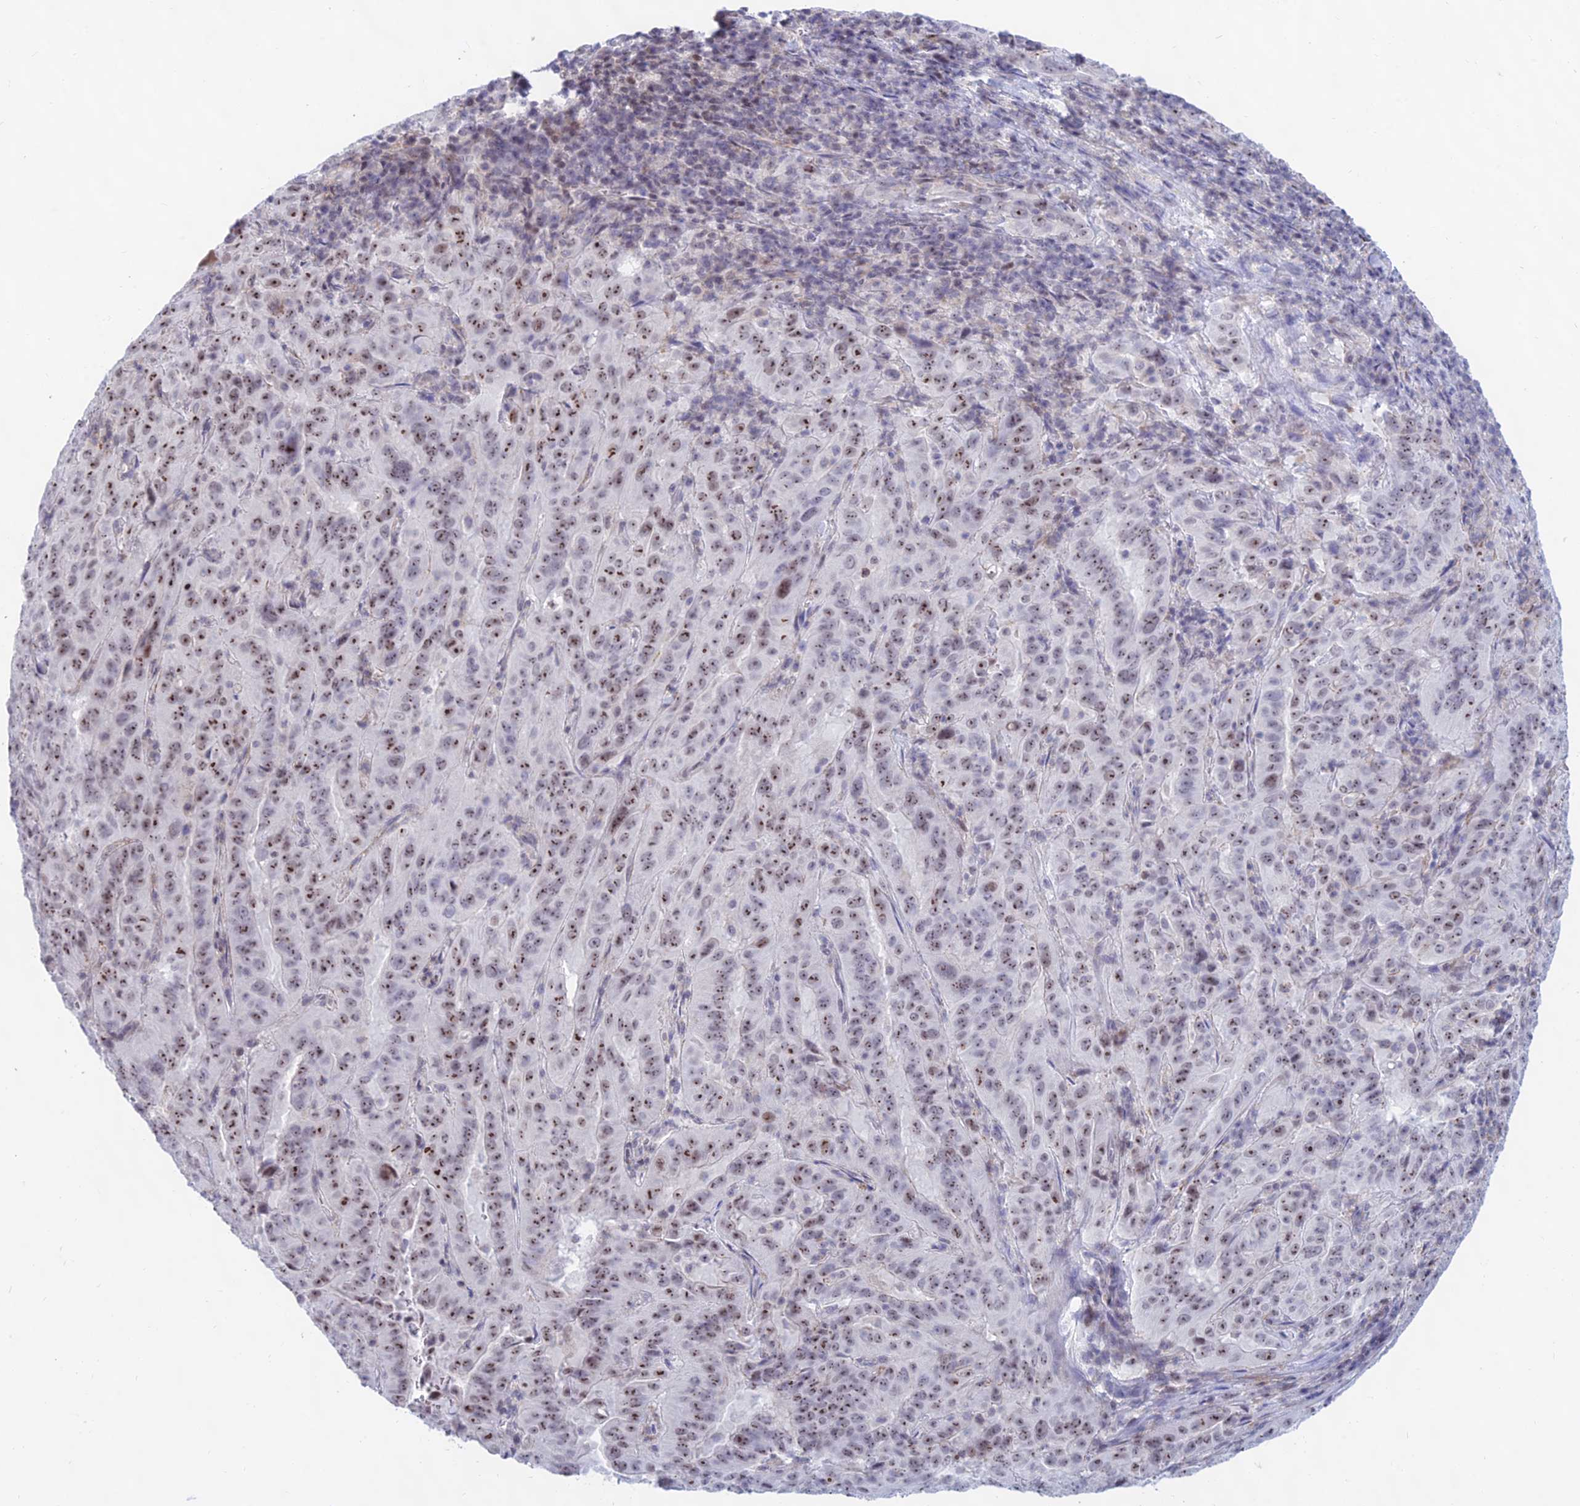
{"staining": {"intensity": "moderate", "quantity": ">75%", "location": "nuclear"}, "tissue": "pancreatic cancer", "cell_type": "Tumor cells", "image_type": "cancer", "snomed": [{"axis": "morphology", "description": "Adenocarcinoma, NOS"}, {"axis": "topography", "description": "Pancreas"}], "caption": "Protein expression analysis of pancreatic adenocarcinoma exhibits moderate nuclear expression in about >75% of tumor cells.", "gene": "KRR1", "patient": {"sex": "male", "age": 63}}